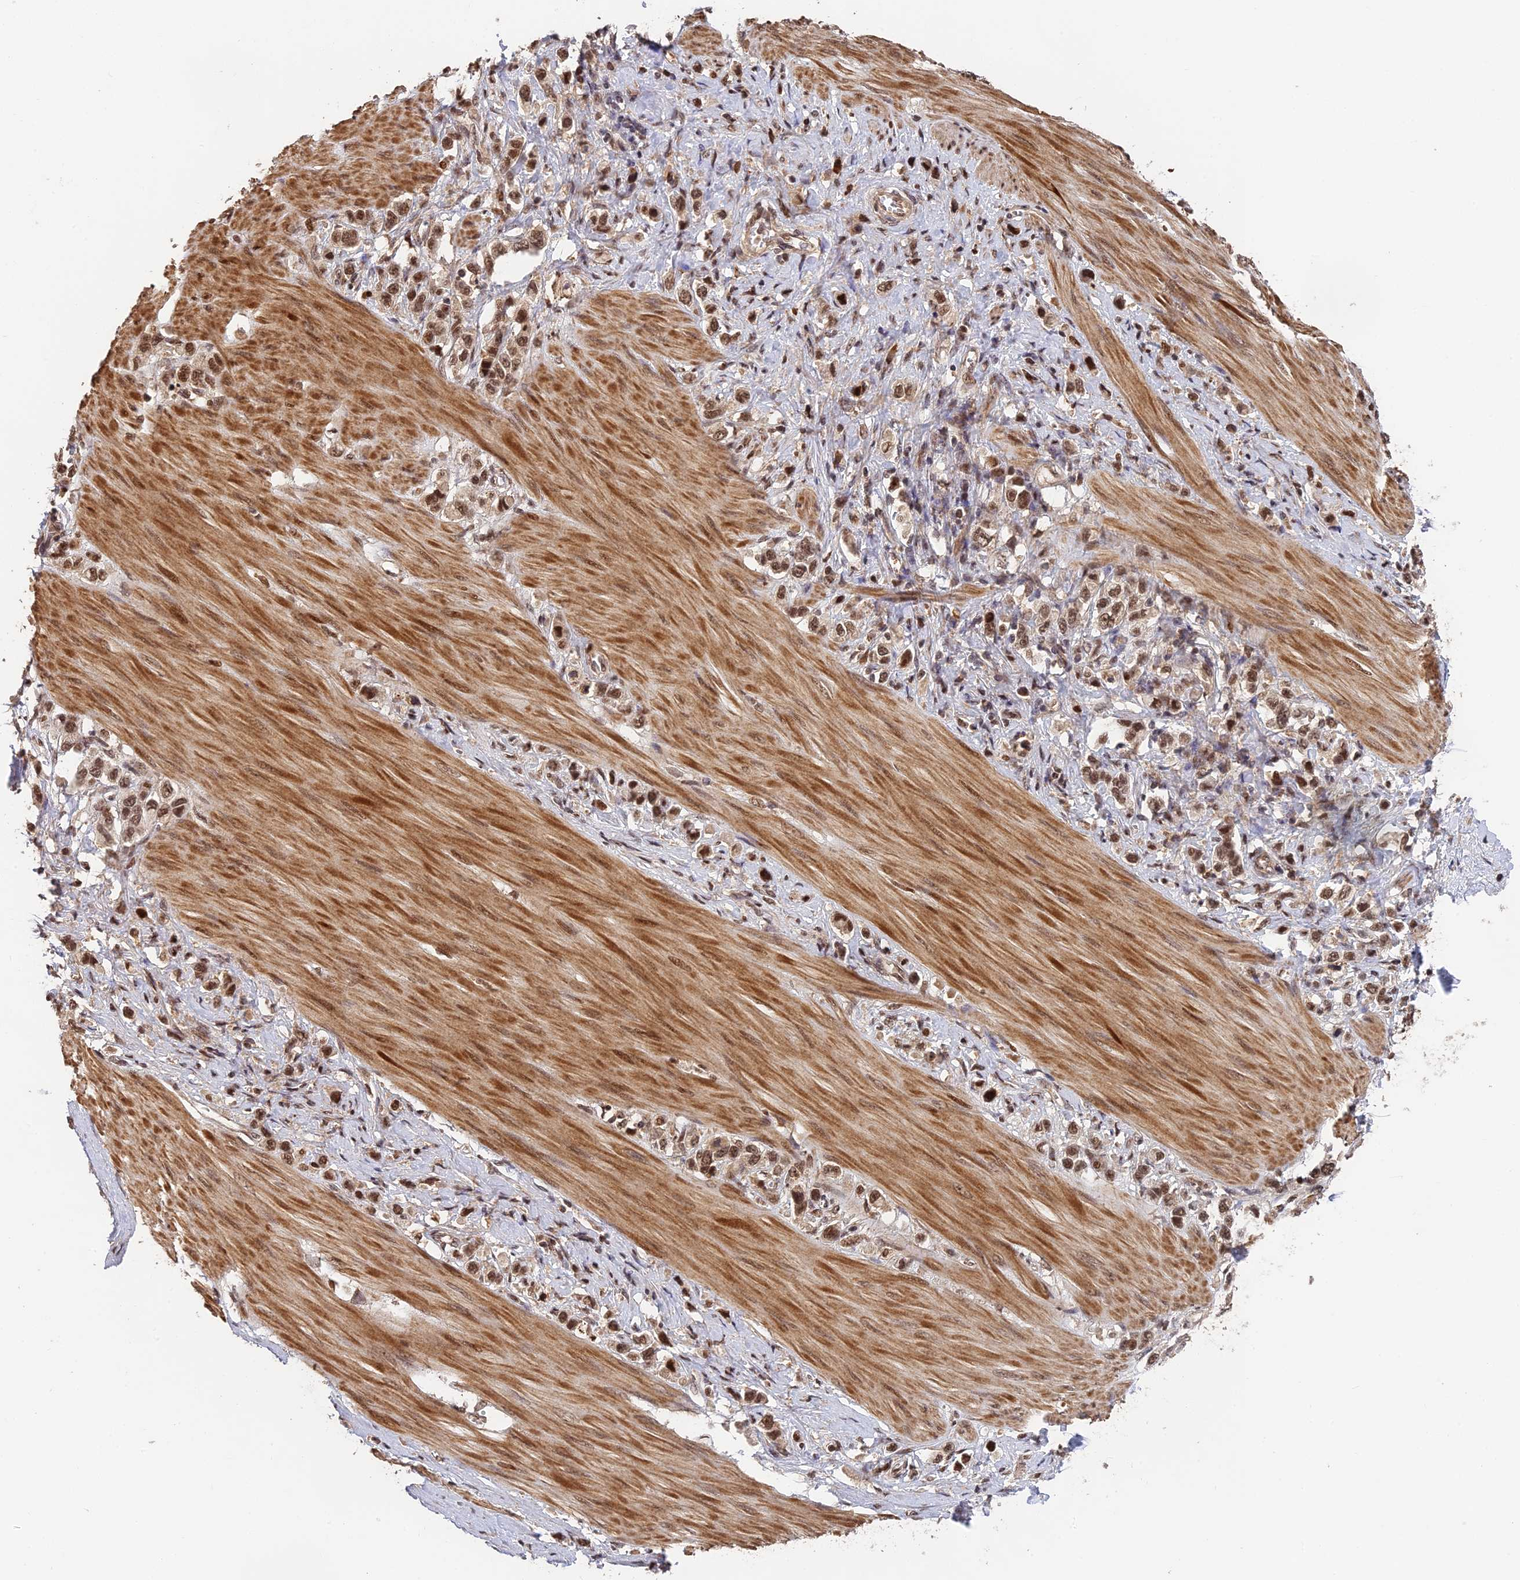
{"staining": {"intensity": "moderate", "quantity": ">75%", "location": "nuclear"}, "tissue": "stomach cancer", "cell_type": "Tumor cells", "image_type": "cancer", "snomed": [{"axis": "morphology", "description": "Adenocarcinoma, NOS"}, {"axis": "topography", "description": "Stomach"}], "caption": "Moderate nuclear protein expression is seen in about >75% of tumor cells in stomach adenocarcinoma.", "gene": "OSBPL1A", "patient": {"sex": "female", "age": 65}}